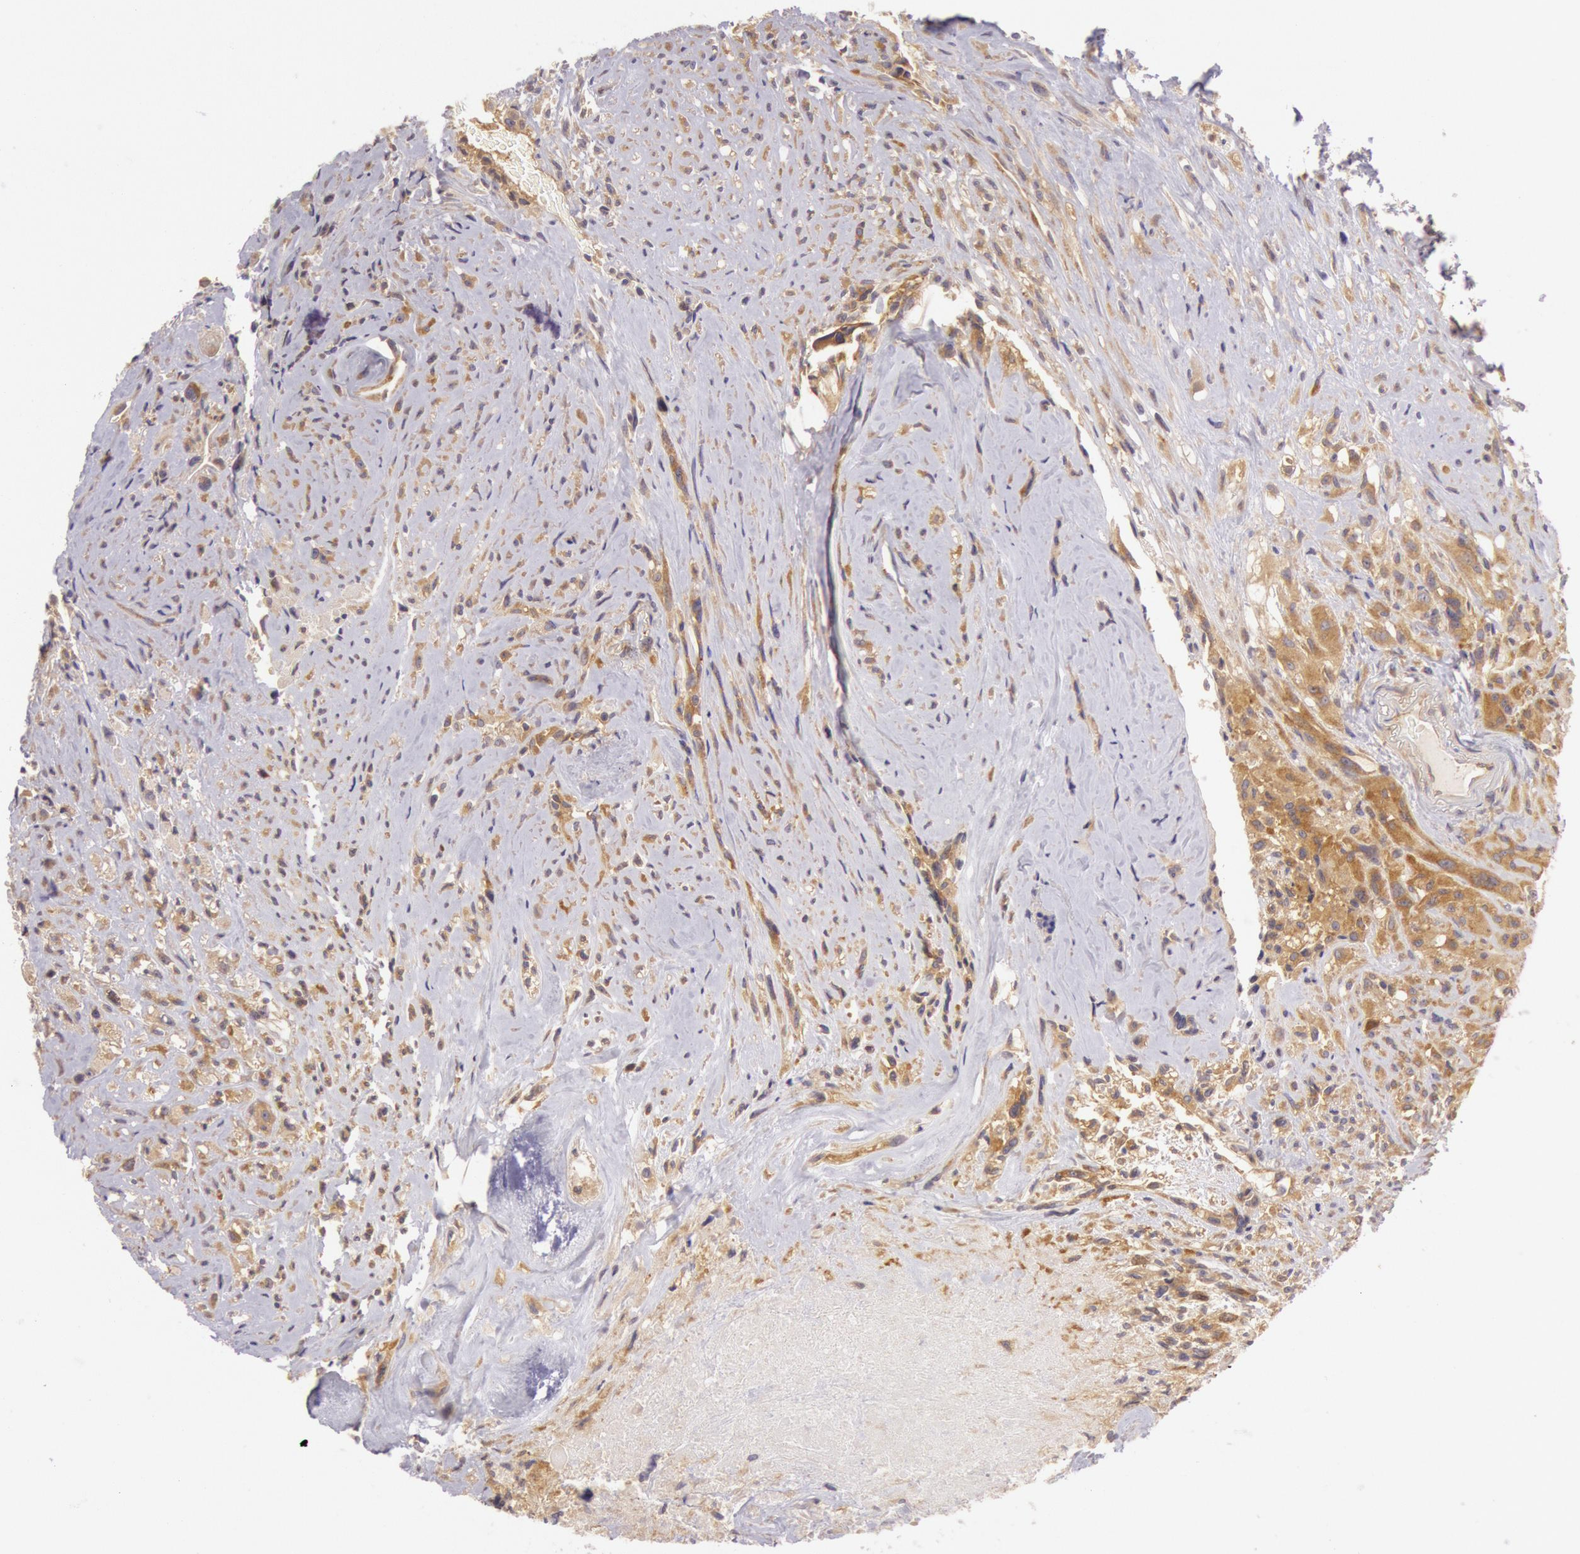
{"staining": {"intensity": "moderate", "quantity": "25%-75%", "location": "cytoplasmic/membranous"}, "tissue": "glioma", "cell_type": "Tumor cells", "image_type": "cancer", "snomed": [{"axis": "morphology", "description": "Glioma, malignant, High grade"}, {"axis": "topography", "description": "Brain"}], "caption": "The histopathology image exhibits immunohistochemical staining of glioma. There is moderate cytoplasmic/membranous expression is identified in approximately 25%-75% of tumor cells.", "gene": "CHUK", "patient": {"sex": "male", "age": 48}}